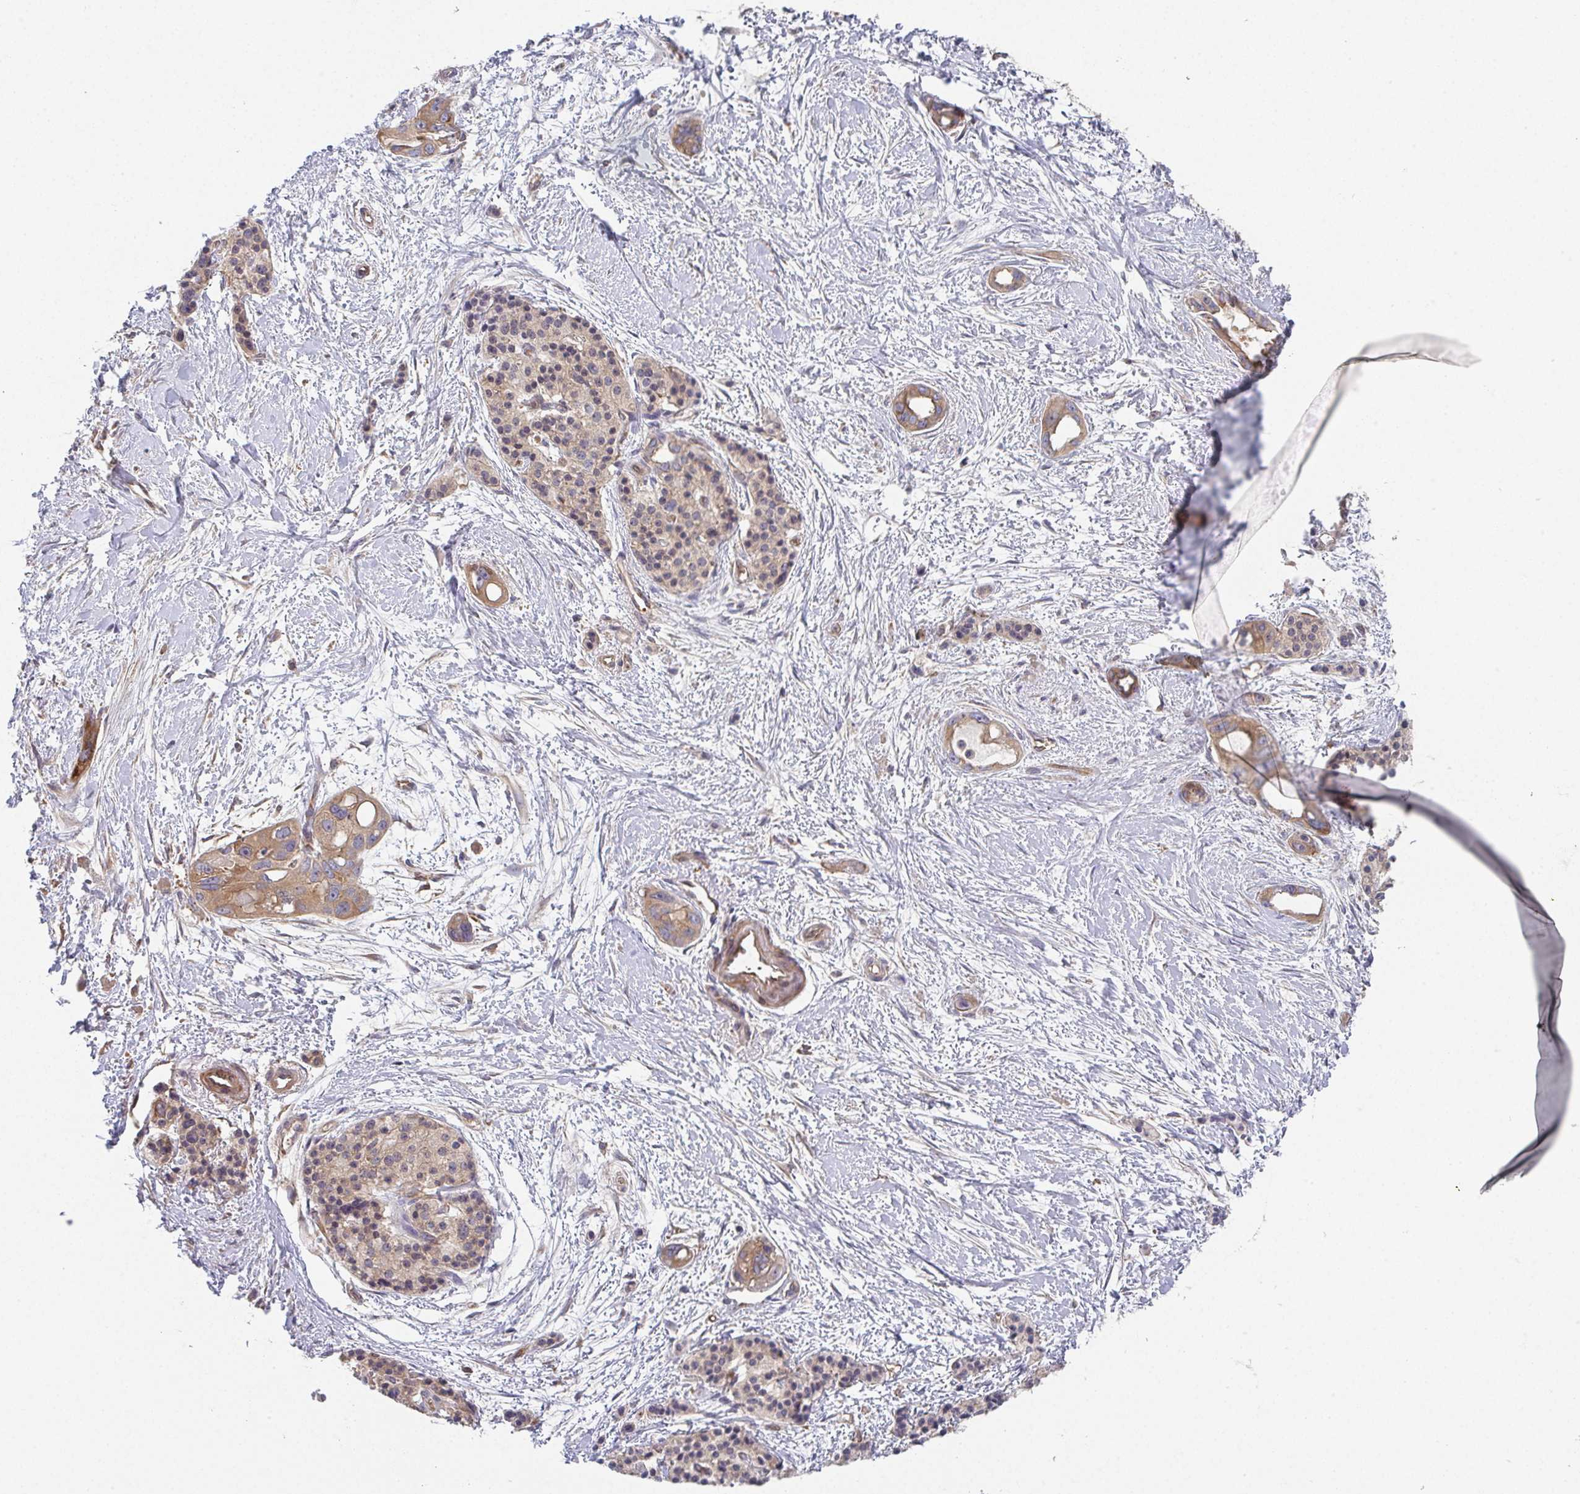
{"staining": {"intensity": "moderate", "quantity": ">75%", "location": "cytoplasmic/membranous"}, "tissue": "pancreatic cancer", "cell_type": "Tumor cells", "image_type": "cancer", "snomed": [{"axis": "morphology", "description": "Adenocarcinoma, NOS"}, {"axis": "topography", "description": "Pancreas"}], "caption": "Tumor cells reveal medium levels of moderate cytoplasmic/membranous expression in approximately >75% of cells in adenocarcinoma (pancreatic).", "gene": "TMEM229A", "patient": {"sex": "female", "age": 50}}